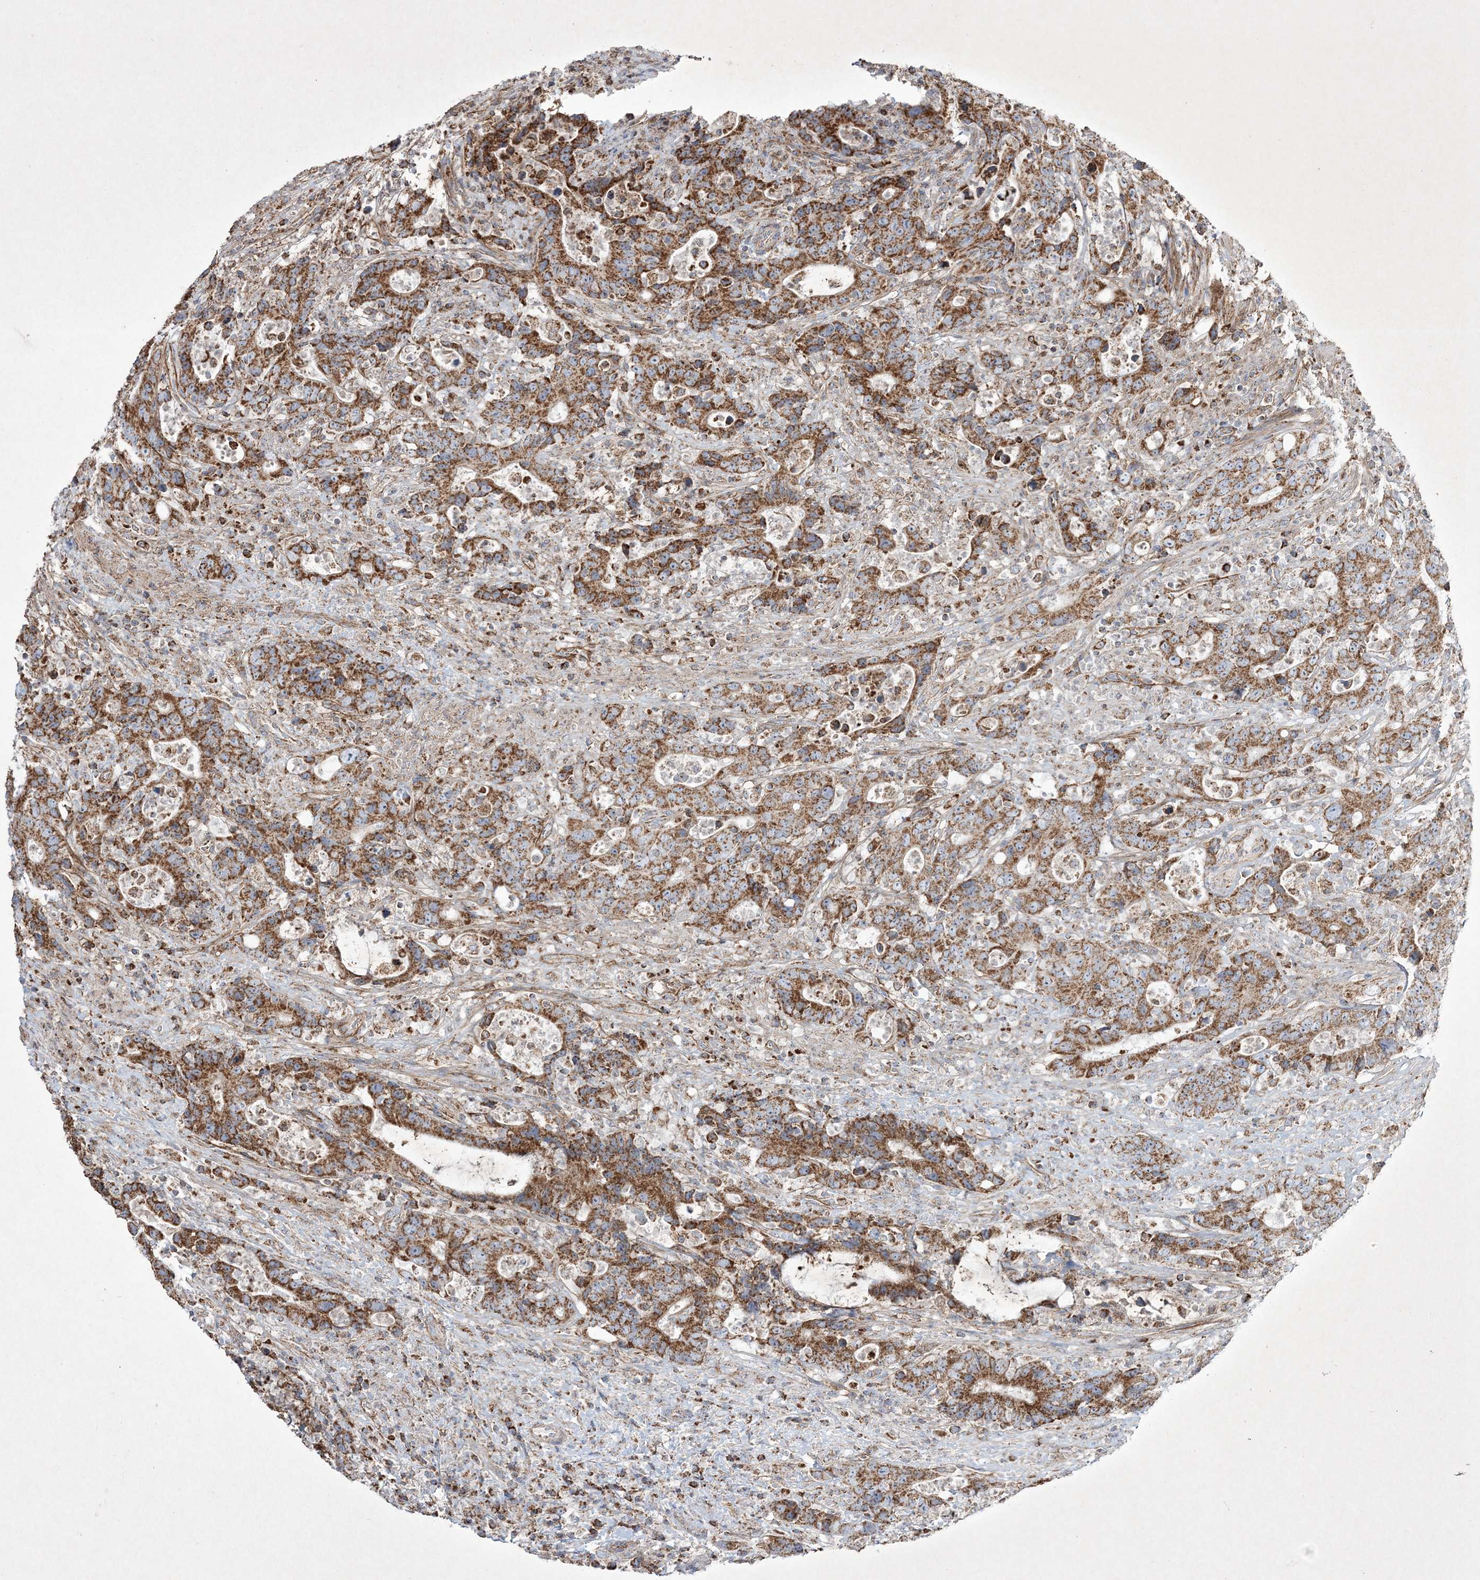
{"staining": {"intensity": "moderate", "quantity": ">75%", "location": "cytoplasmic/membranous"}, "tissue": "colorectal cancer", "cell_type": "Tumor cells", "image_type": "cancer", "snomed": [{"axis": "morphology", "description": "Adenocarcinoma, NOS"}, {"axis": "topography", "description": "Colon"}], "caption": "Tumor cells demonstrate medium levels of moderate cytoplasmic/membranous expression in about >75% of cells in human colorectal adenocarcinoma.", "gene": "RICTOR", "patient": {"sex": "female", "age": 75}}